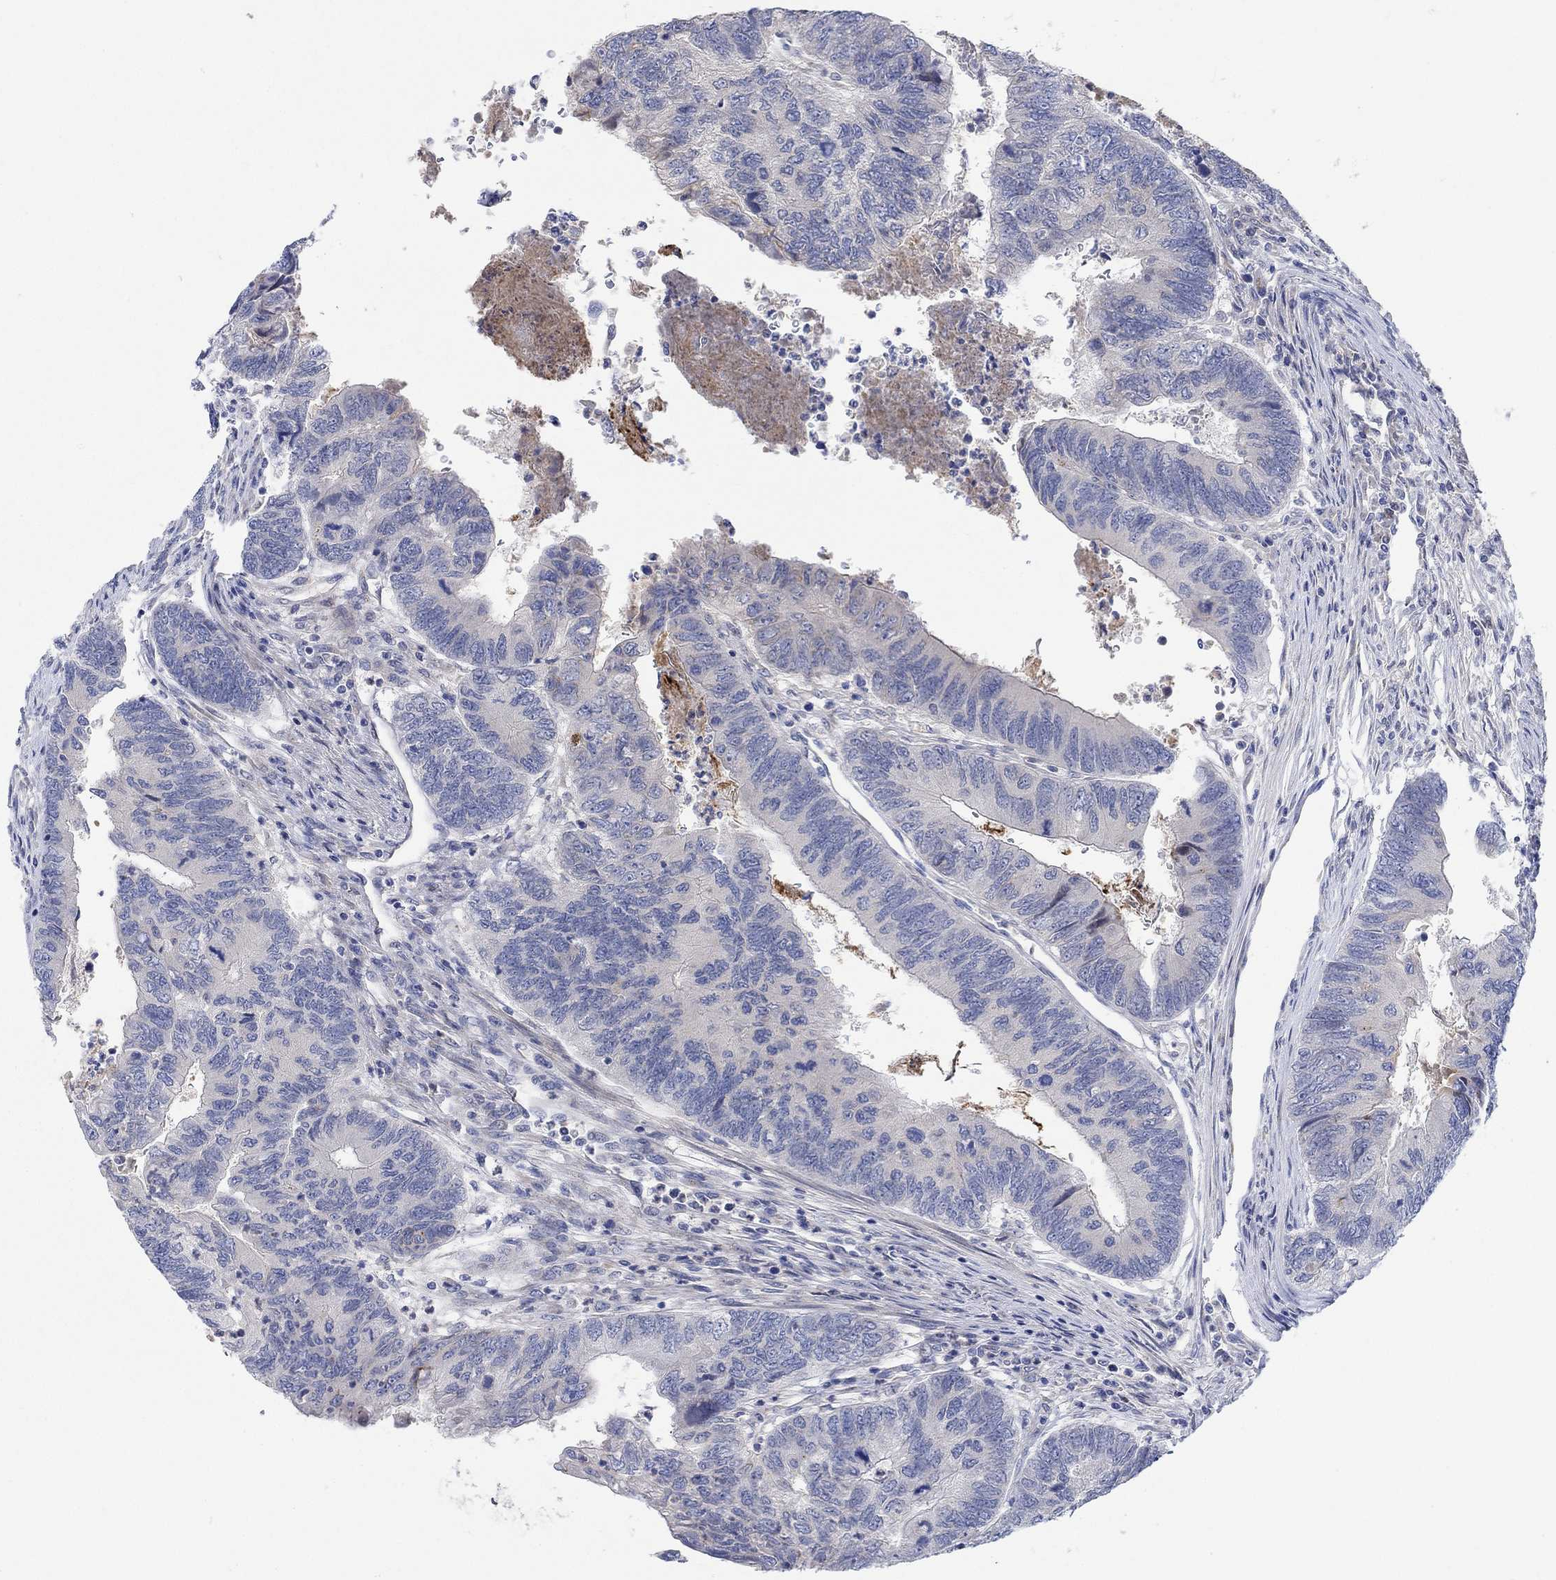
{"staining": {"intensity": "negative", "quantity": "none", "location": "none"}, "tissue": "colorectal cancer", "cell_type": "Tumor cells", "image_type": "cancer", "snomed": [{"axis": "morphology", "description": "Adenocarcinoma, NOS"}, {"axis": "topography", "description": "Colon"}], "caption": "Human adenocarcinoma (colorectal) stained for a protein using immunohistochemistry shows no positivity in tumor cells.", "gene": "CAMK1D", "patient": {"sex": "female", "age": 67}}